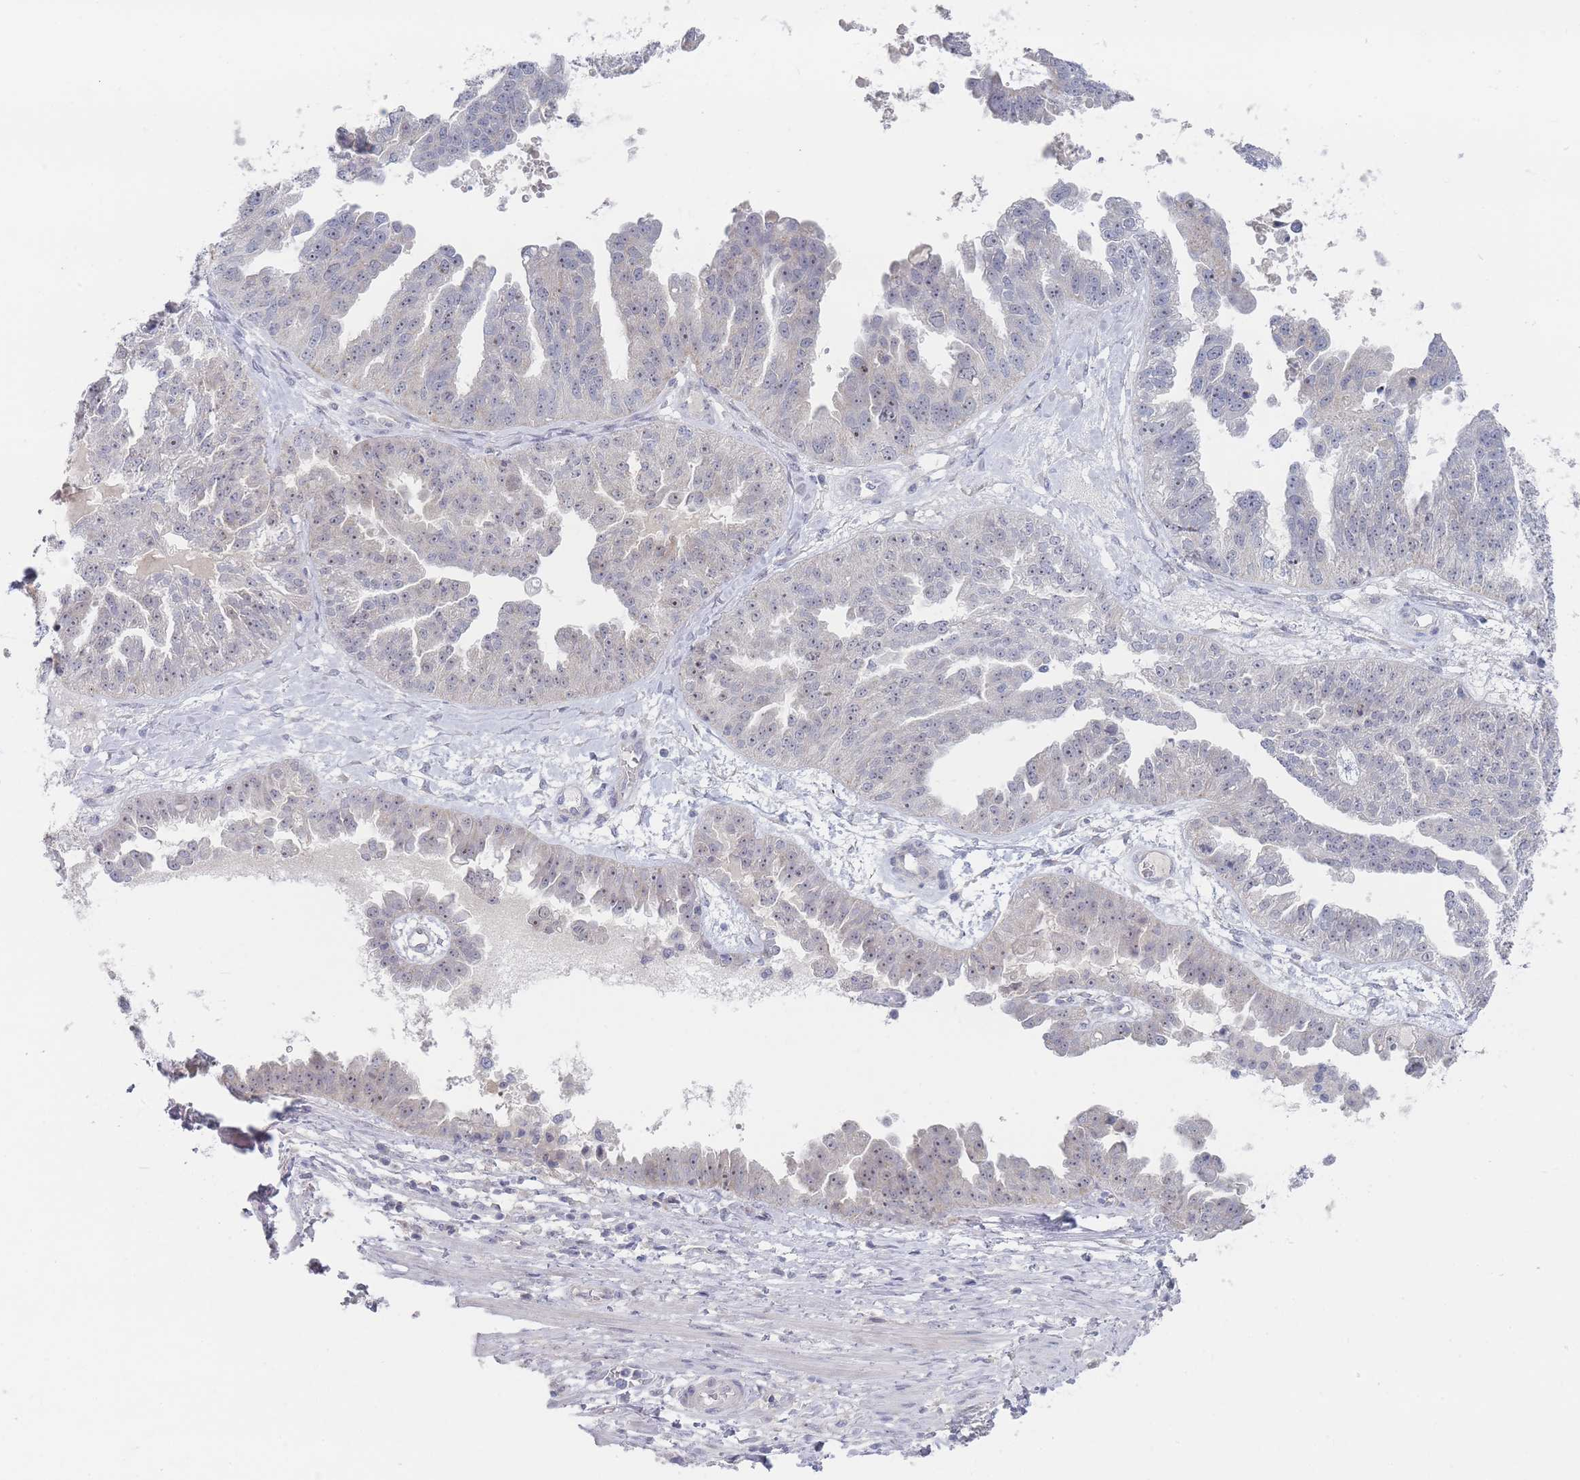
{"staining": {"intensity": "weak", "quantity": "<25%", "location": "nuclear"}, "tissue": "ovarian cancer", "cell_type": "Tumor cells", "image_type": "cancer", "snomed": [{"axis": "morphology", "description": "Cystadenocarcinoma, serous, NOS"}, {"axis": "topography", "description": "Ovary"}], "caption": "This image is of ovarian cancer stained with IHC to label a protein in brown with the nuclei are counter-stained blue. There is no positivity in tumor cells.", "gene": "RNF8", "patient": {"sex": "female", "age": 58}}